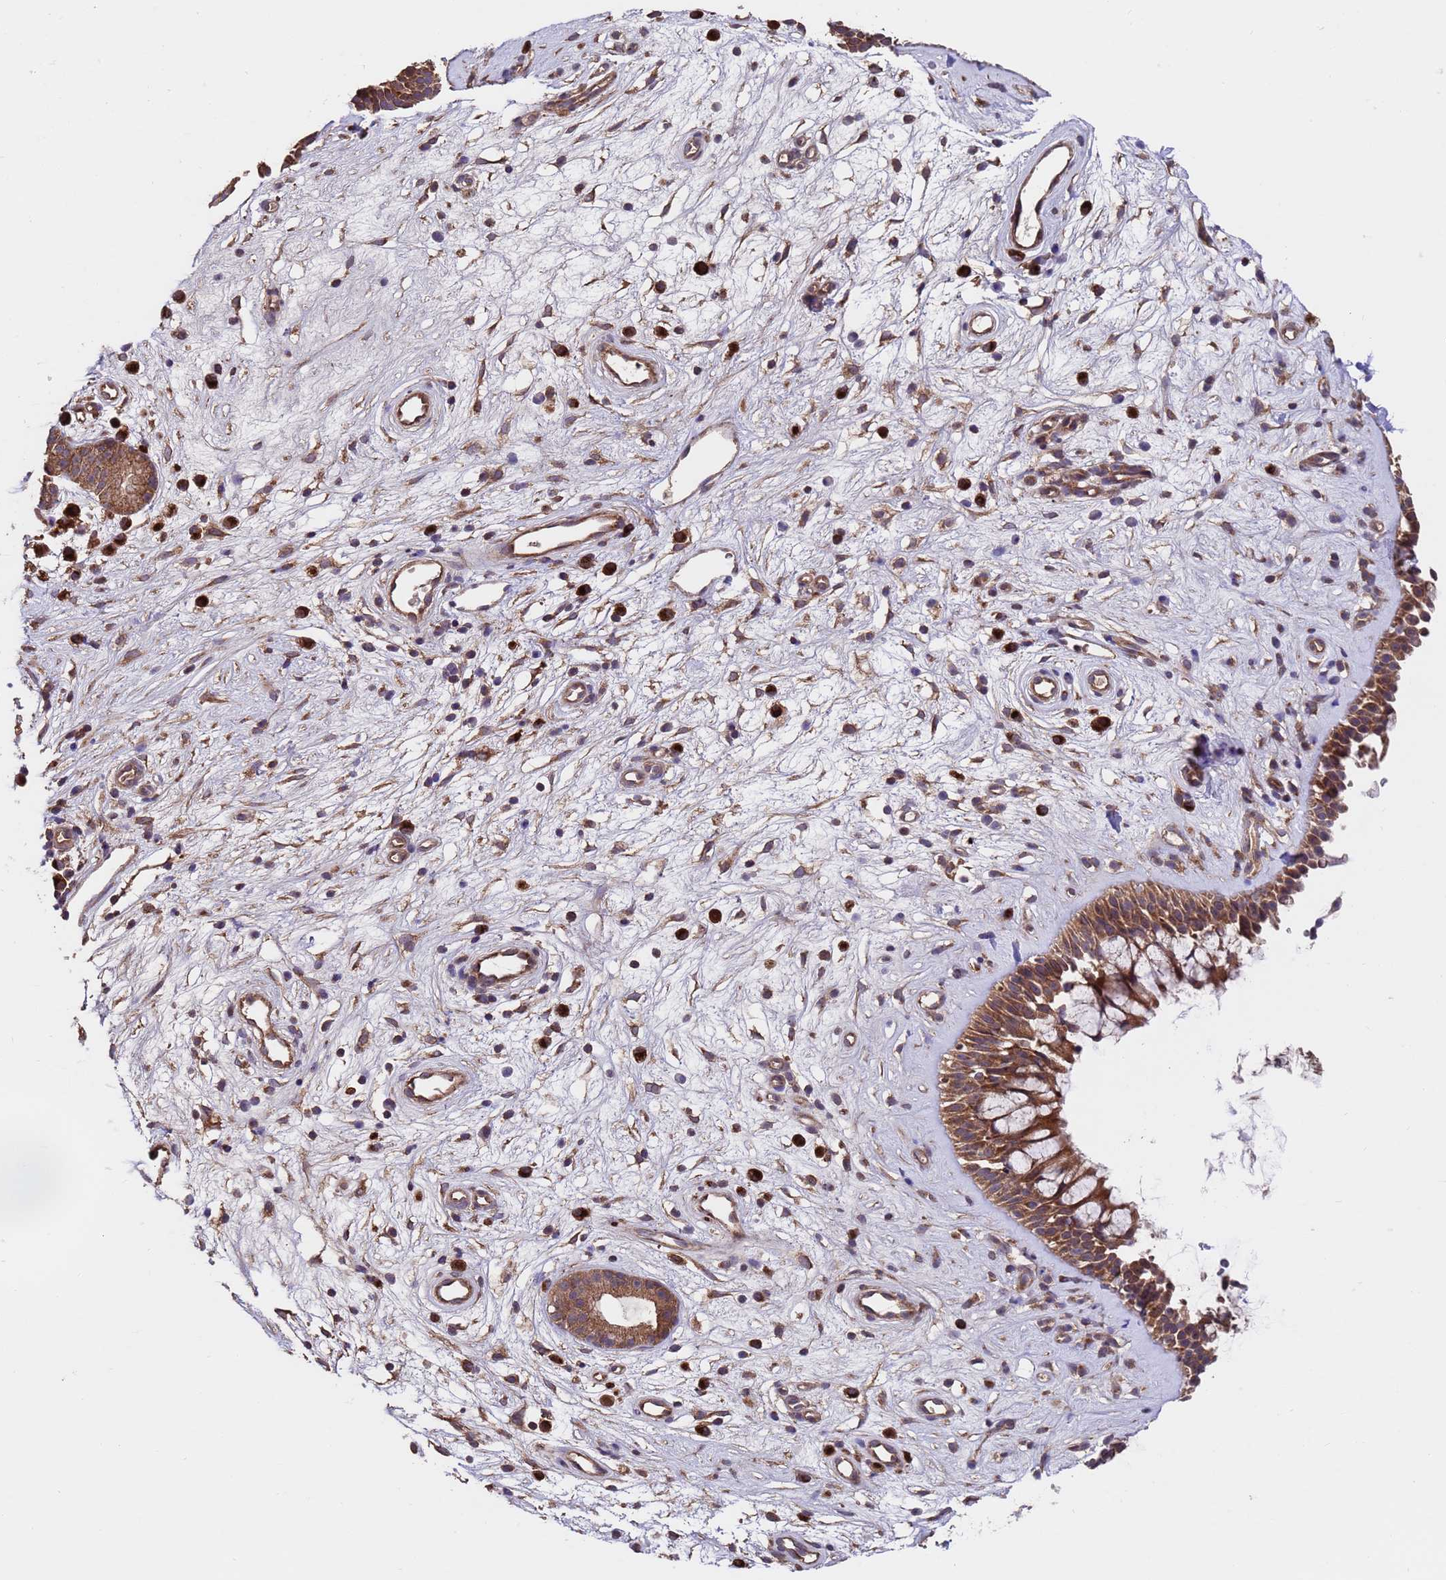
{"staining": {"intensity": "strong", "quantity": ">75%", "location": "cytoplasmic/membranous"}, "tissue": "nasopharynx", "cell_type": "Respiratory epithelial cells", "image_type": "normal", "snomed": [{"axis": "morphology", "description": "Normal tissue, NOS"}, {"axis": "topography", "description": "Nasopharynx"}], "caption": "Immunohistochemistry histopathology image of normal nasopharynx stained for a protein (brown), which shows high levels of strong cytoplasmic/membranous positivity in approximately >75% of respiratory epithelial cells.", "gene": "TSR3", "patient": {"sex": "male", "age": 32}}